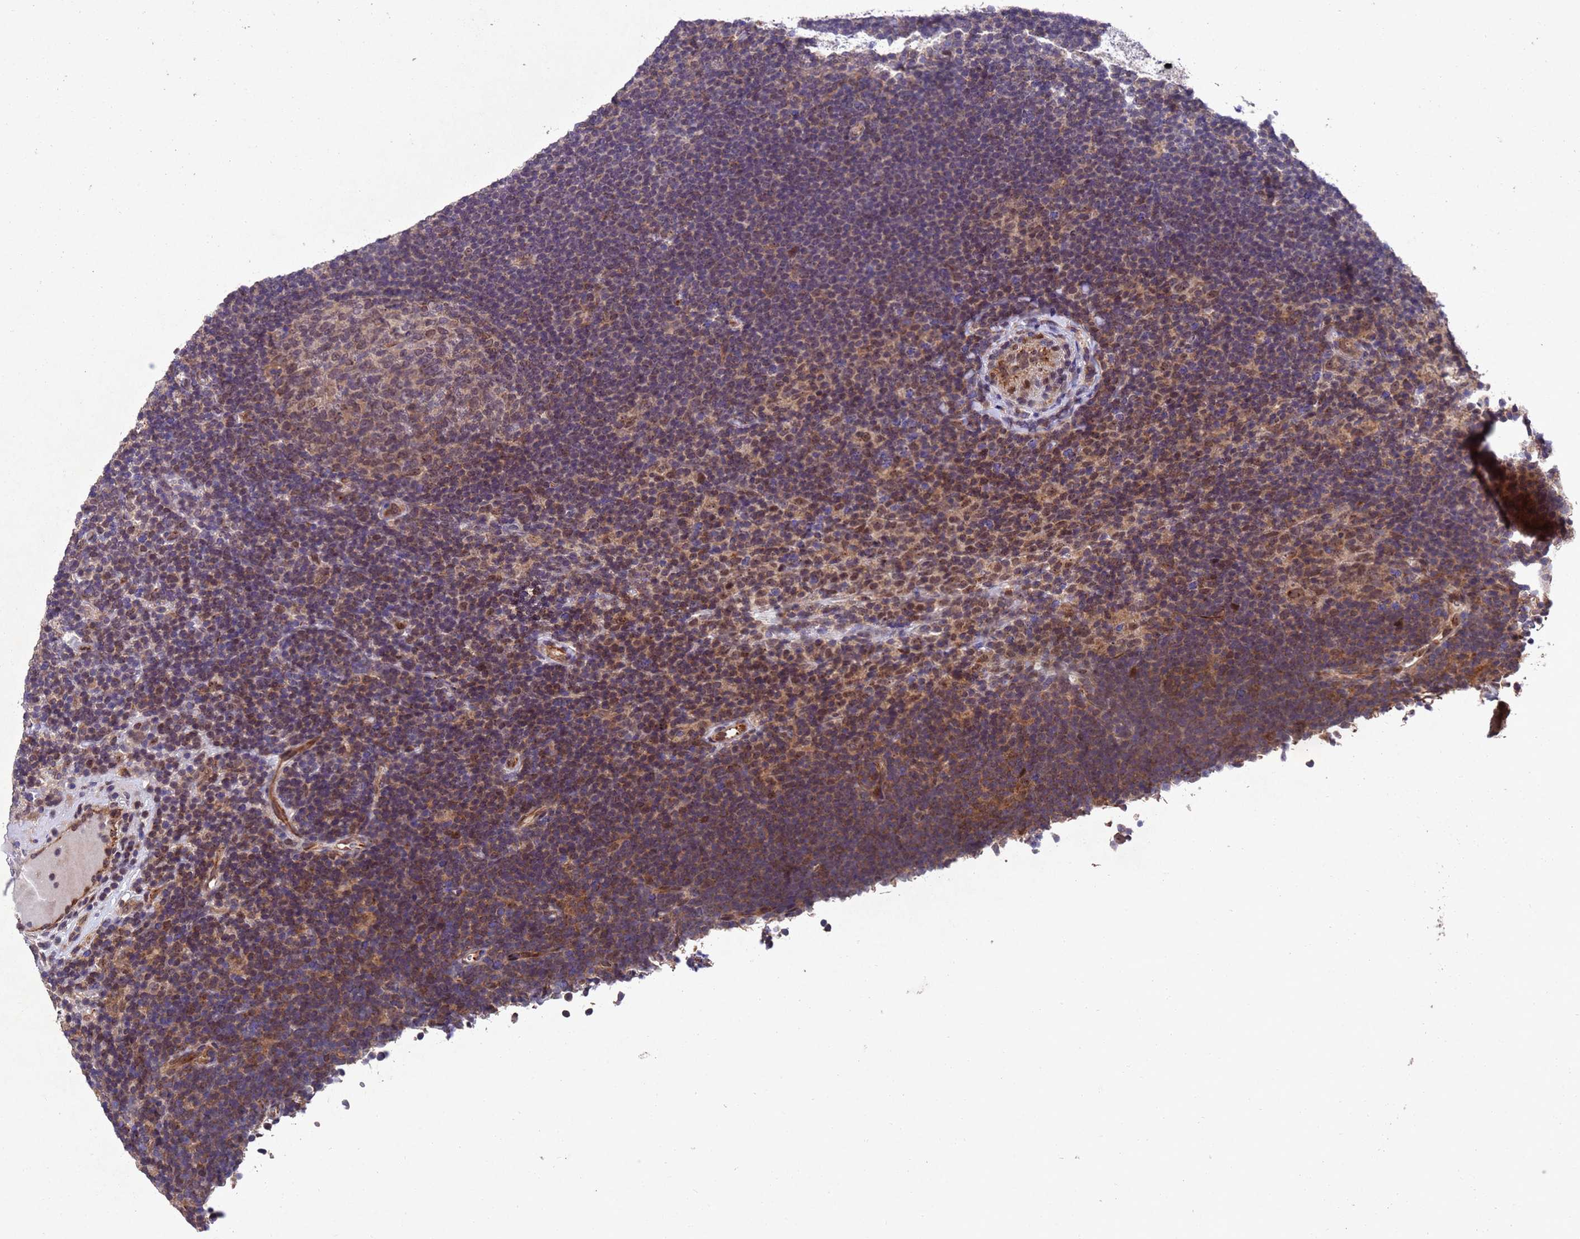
{"staining": {"intensity": "moderate", "quantity": ">75%", "location": "nuclear"}, "tissue": "lymphoma", "cell_type": "Tumor cells", "image_type": "cancer", "snomed": [{"axis": "morphology", "description": "Hodgkin's disease, NOS"}, {"axis": "topography", "description": "Lymph node"}], "caption": "Immunohistochemical staining of Hodgkin's disease displays medium levels of moderate nuclear protein positivity in about >75% of tumor cells. (DAB (3,3'-diaminobenzidine) IHC, brown staining for protein, blue staining for nuclei).", "gene": "TBK1", "patient": {"sex": "female", "age": 57}}